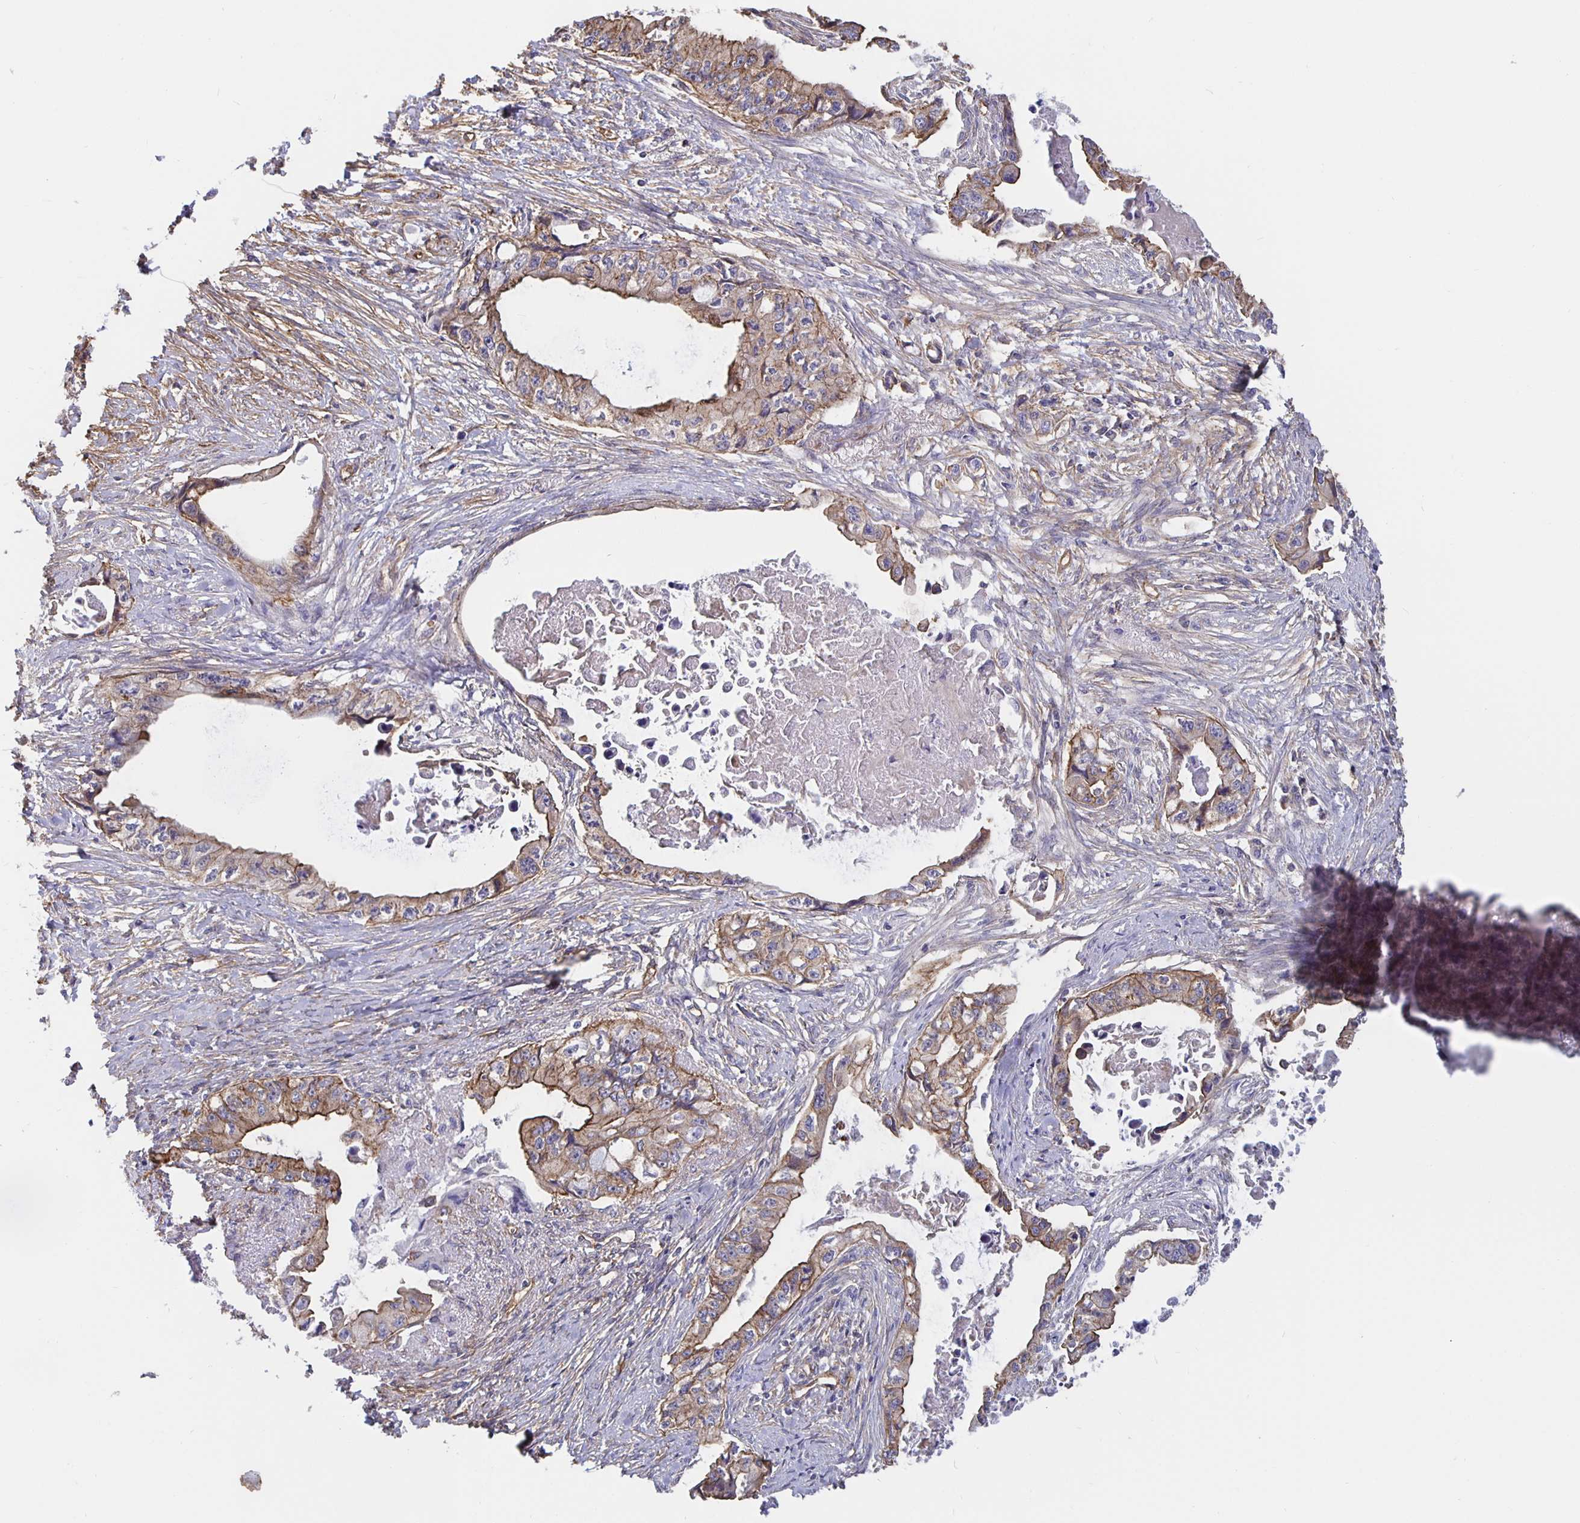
{"staining": {"intensity": "moderate", "quantity": "25%-75%", "location": "cytoplasmic/membranous"}, "tissue": "pancreatic cancer", "cell_type": "Tumor cells", "image_type": "cancer", "snomed": [{"axis": "morphology", "description": "Adenocarcinoma, NOS"}, {"axis": "topography", "description": "Pancreas"}], "caption": "An immunohistochemistry micrograph of neoplastic tissue is shown. Protein staining in brown highlights moderate cytoplasmic/membranous positivity in pancreatic cancer within tumor cells.", "gene": "ARHGEF39", "patient": {"sex": "male", "age": 66}}